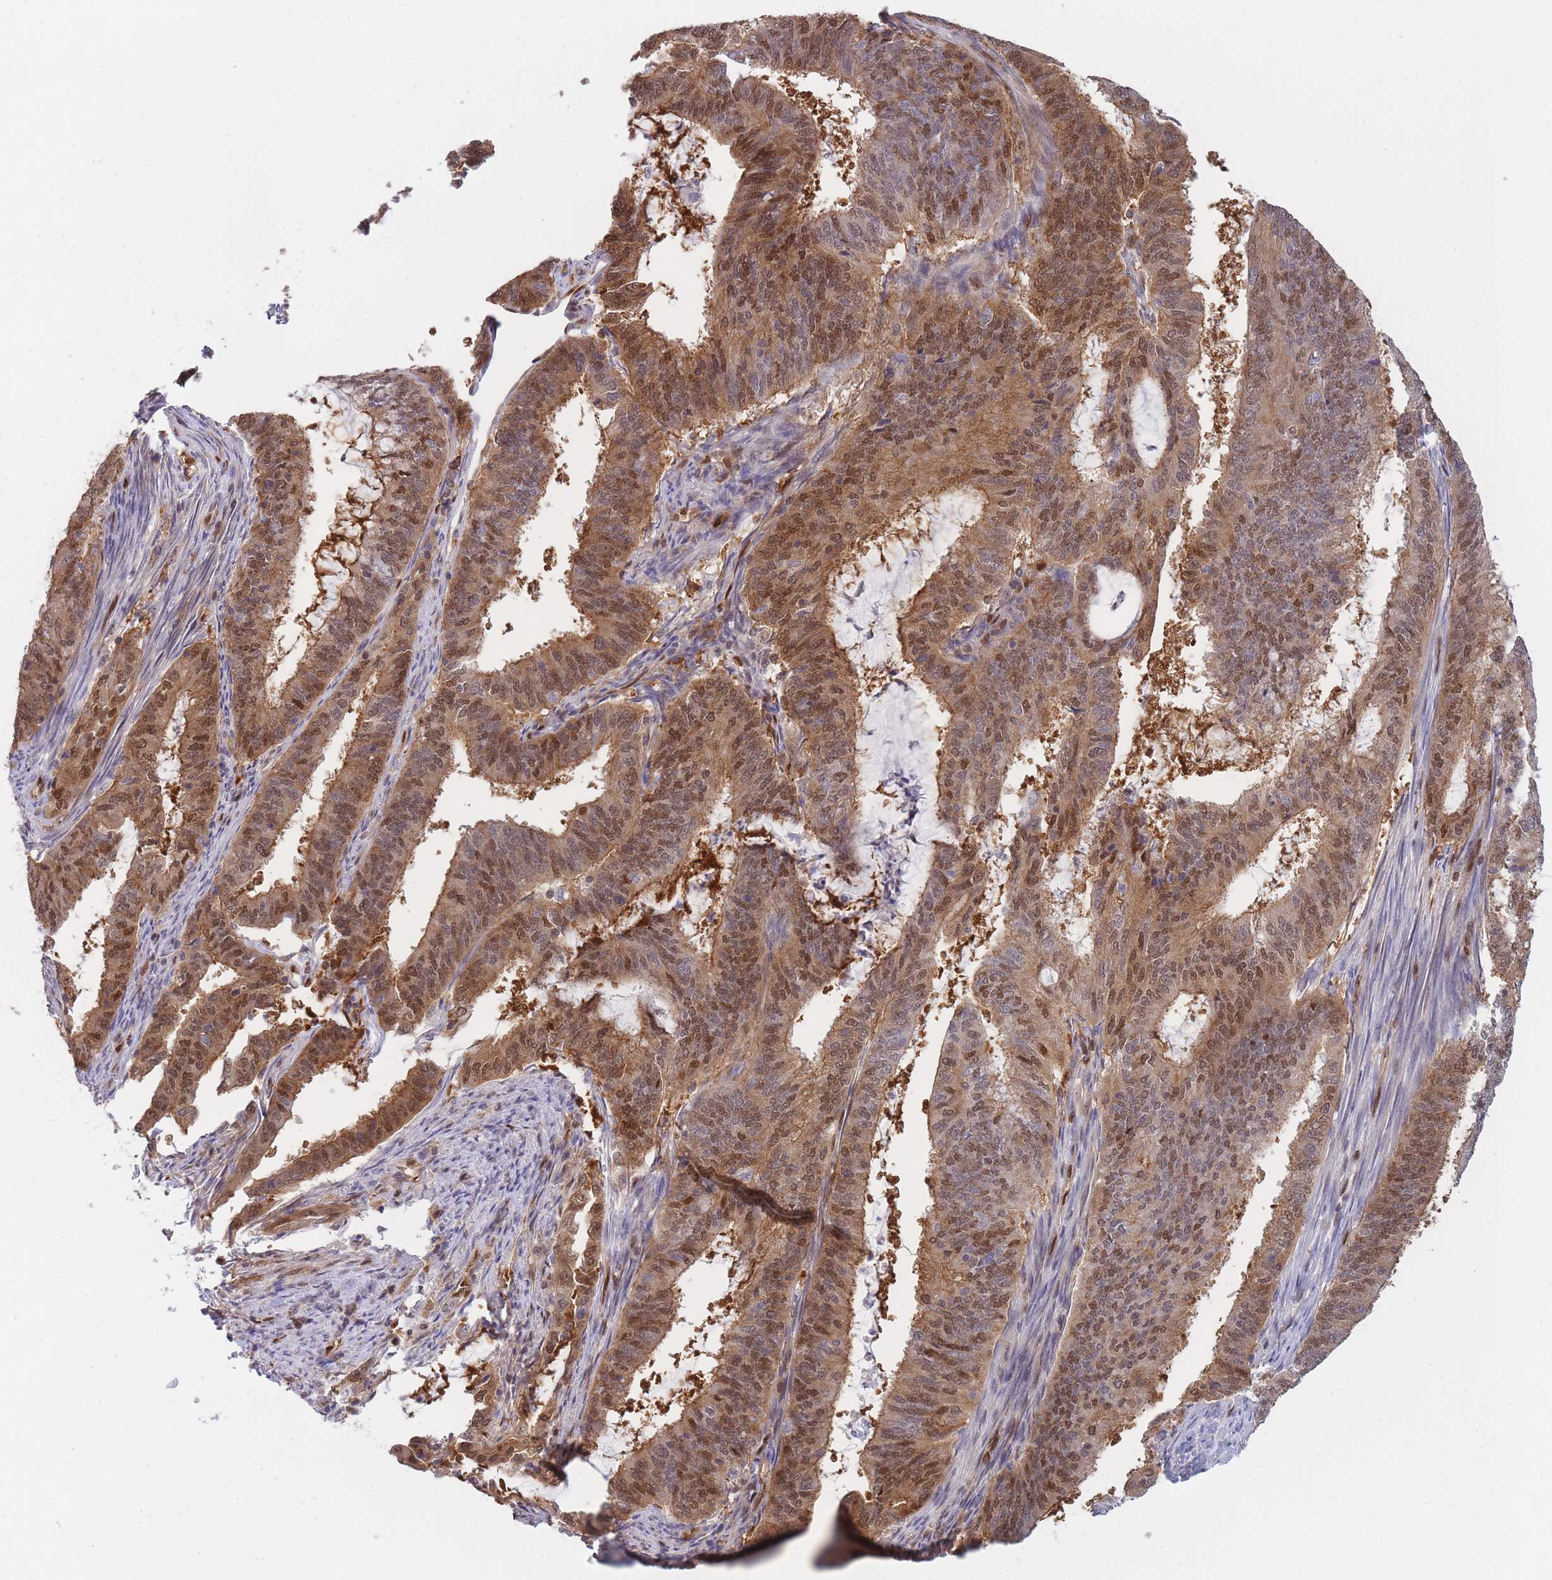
{"staining": {"intensity": "moderate", "quantity": ">75%", "location": "cytoplasmic/membranous,nuclear"}, "tissue": "endometrial cancer", "cell_type": "Tumor cells", "image_type": "cancer", "snomed": [{"axis": "morphology", "description": "Adenocarcinoma, NOS"}, {"axis": "topography", "description": "Endometrium"}], "caption": "Immunohistochemical staining of human endometrial cancer (adenocarcinoma) exhibits moderate cytoplasmic/membranous and nuclear protein expression in approximately >75% of tumor cells.", "gene": "NSFL1C", "patient": {"sex": "female", "age": 51}}